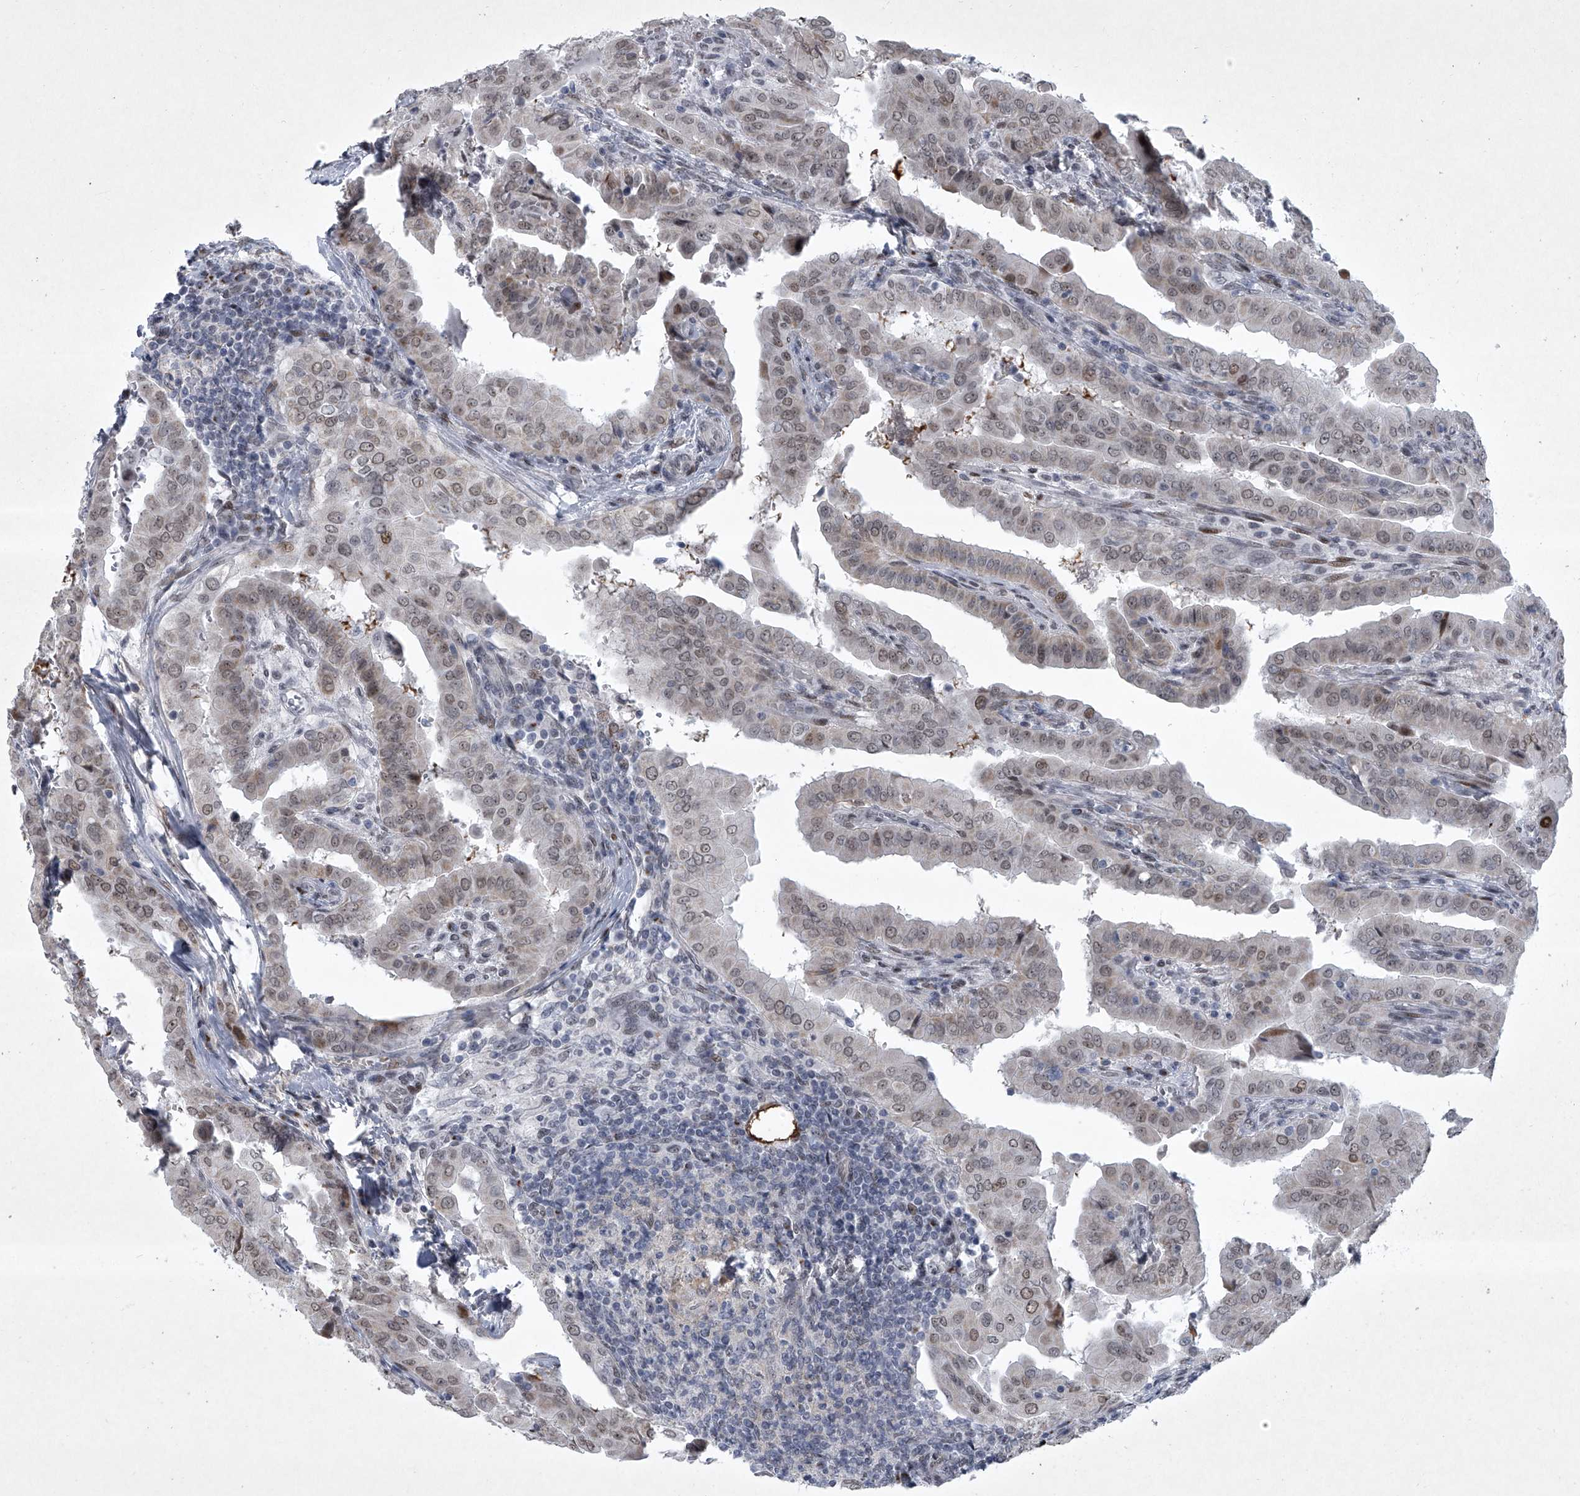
{"staining": {"intensity": "weak", "quantity": "25%-75%", "location": "nuclear"}, "tissue": "thyroid cancer", "cell_type": "Tumor cells", "image_type": "cancer", "snomed": [{"axis": "morphology", "description": "Papillary adenocarcinoma, NOS"}, {"axis": "topography", "description": "Thyroid gland"}], "caption": "A high-resolution histopathology image shows IHC staining of thyroid papillary adenocarcinoma, which exhibits weak nuclear expression in approximately 25%-75% of tumor cells. (brown staining indicates protein expression, while blue staining denotes nuclei).", "gene": "MLLT1", "patient": {"sex": "male", "age": 33}}